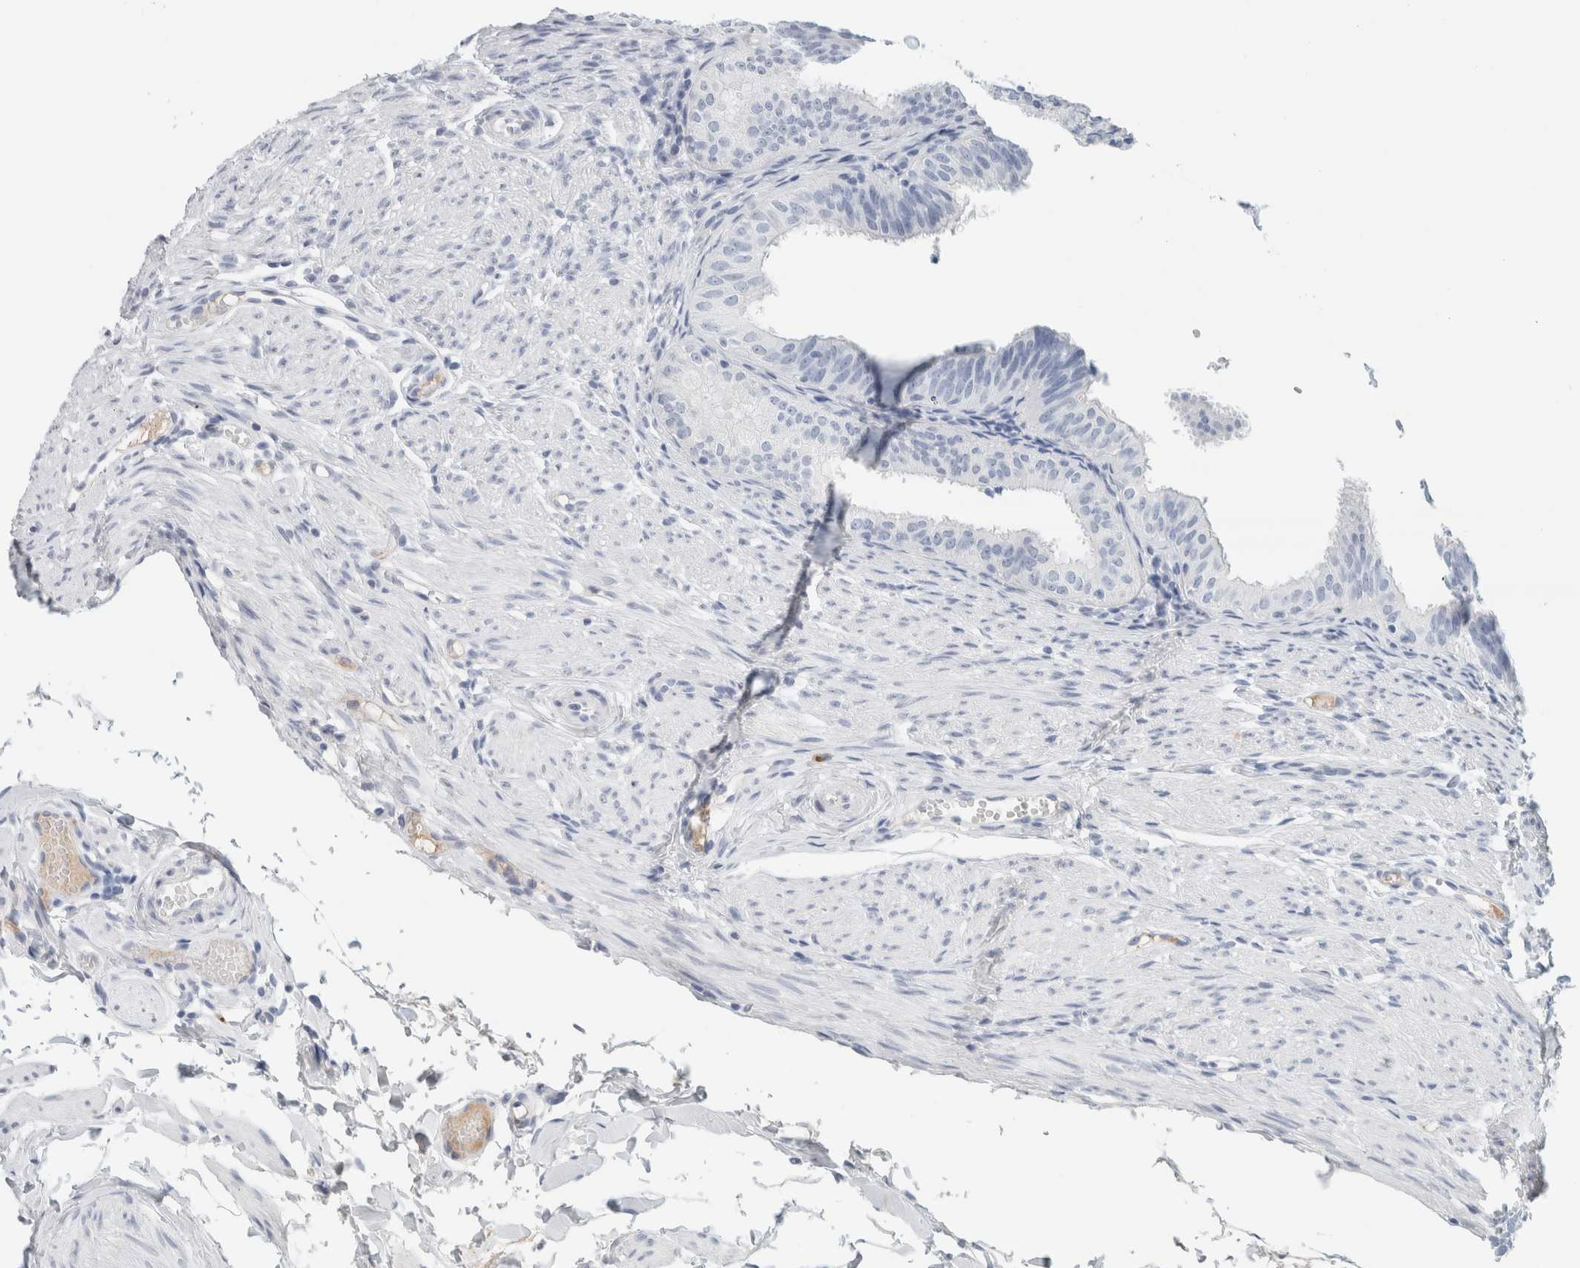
{"staining": {"intensity": "negative", "quantity": "none", "location": "none"}, "tissue": "fallopian tube", "cell_type": "Glandular cells", "image_type": "normal", "snomed": [{"axis": "morphology", "description": "Normal tissue, NOS"}, {"axis": "topography", "description": "Fallopian tube"}], "caption": "Micrograph shows no significant protein positivity in glandular cells of normal fallopian tube.", "gene": "IL6", "patient": {"sex": "female", "age": 35}}